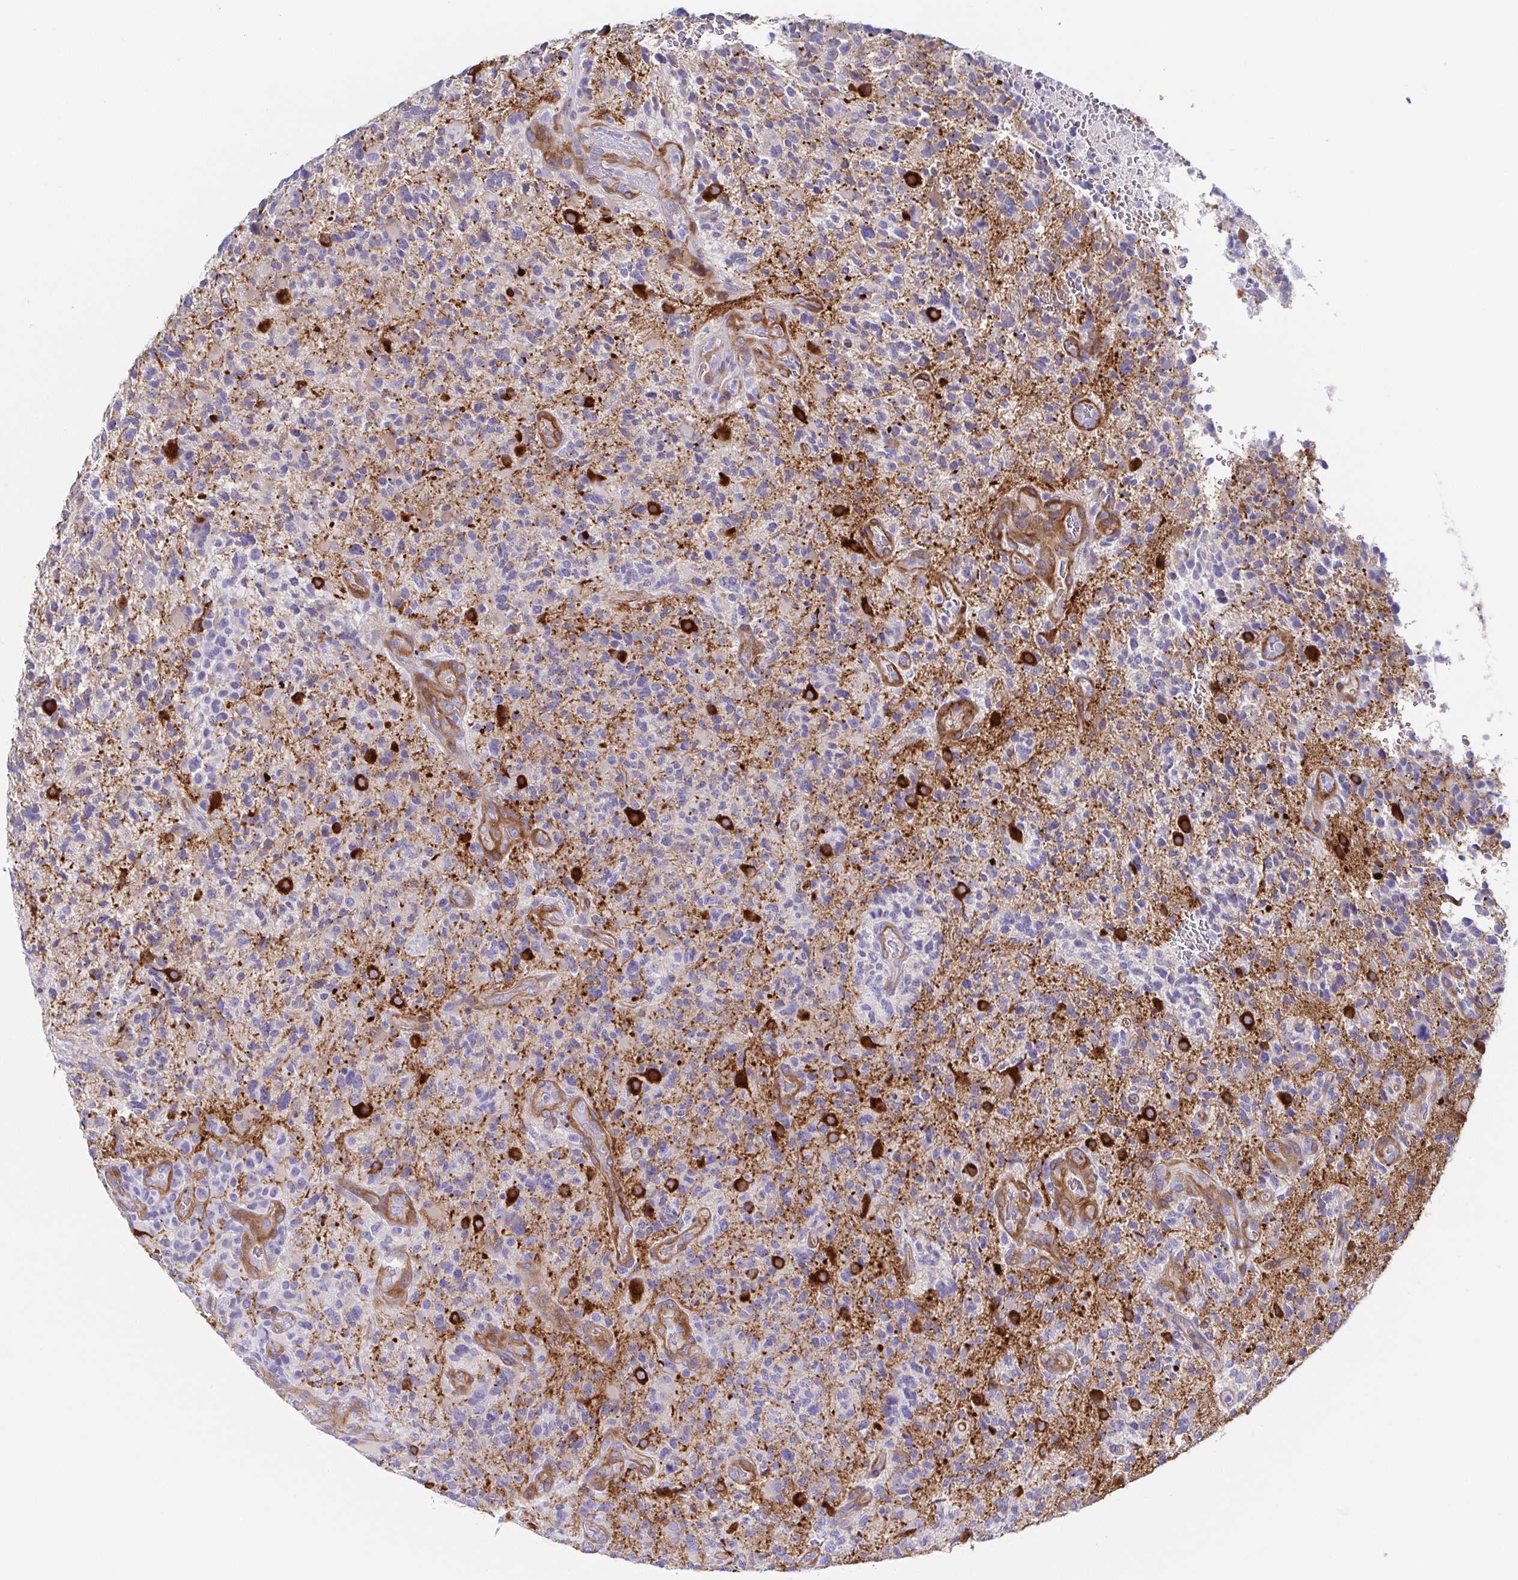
{"staining": {"intensity": "negative", "quantity": "none", "location": "none"}, "tissue": "glioma", "cell_type": "Tumor cells", "image_type": "cancer", "snomed": [{"axis": "morphology", "description": "Glioma, malignant, High grade"}, {"axis": "topography", "description": "Brain"}], "caption": "The histopathology image demonstrates no significant staining in tumor cells of glioma.", "gene": "DYNC1I1", "patient": {"sex": "female", "age": 71}}